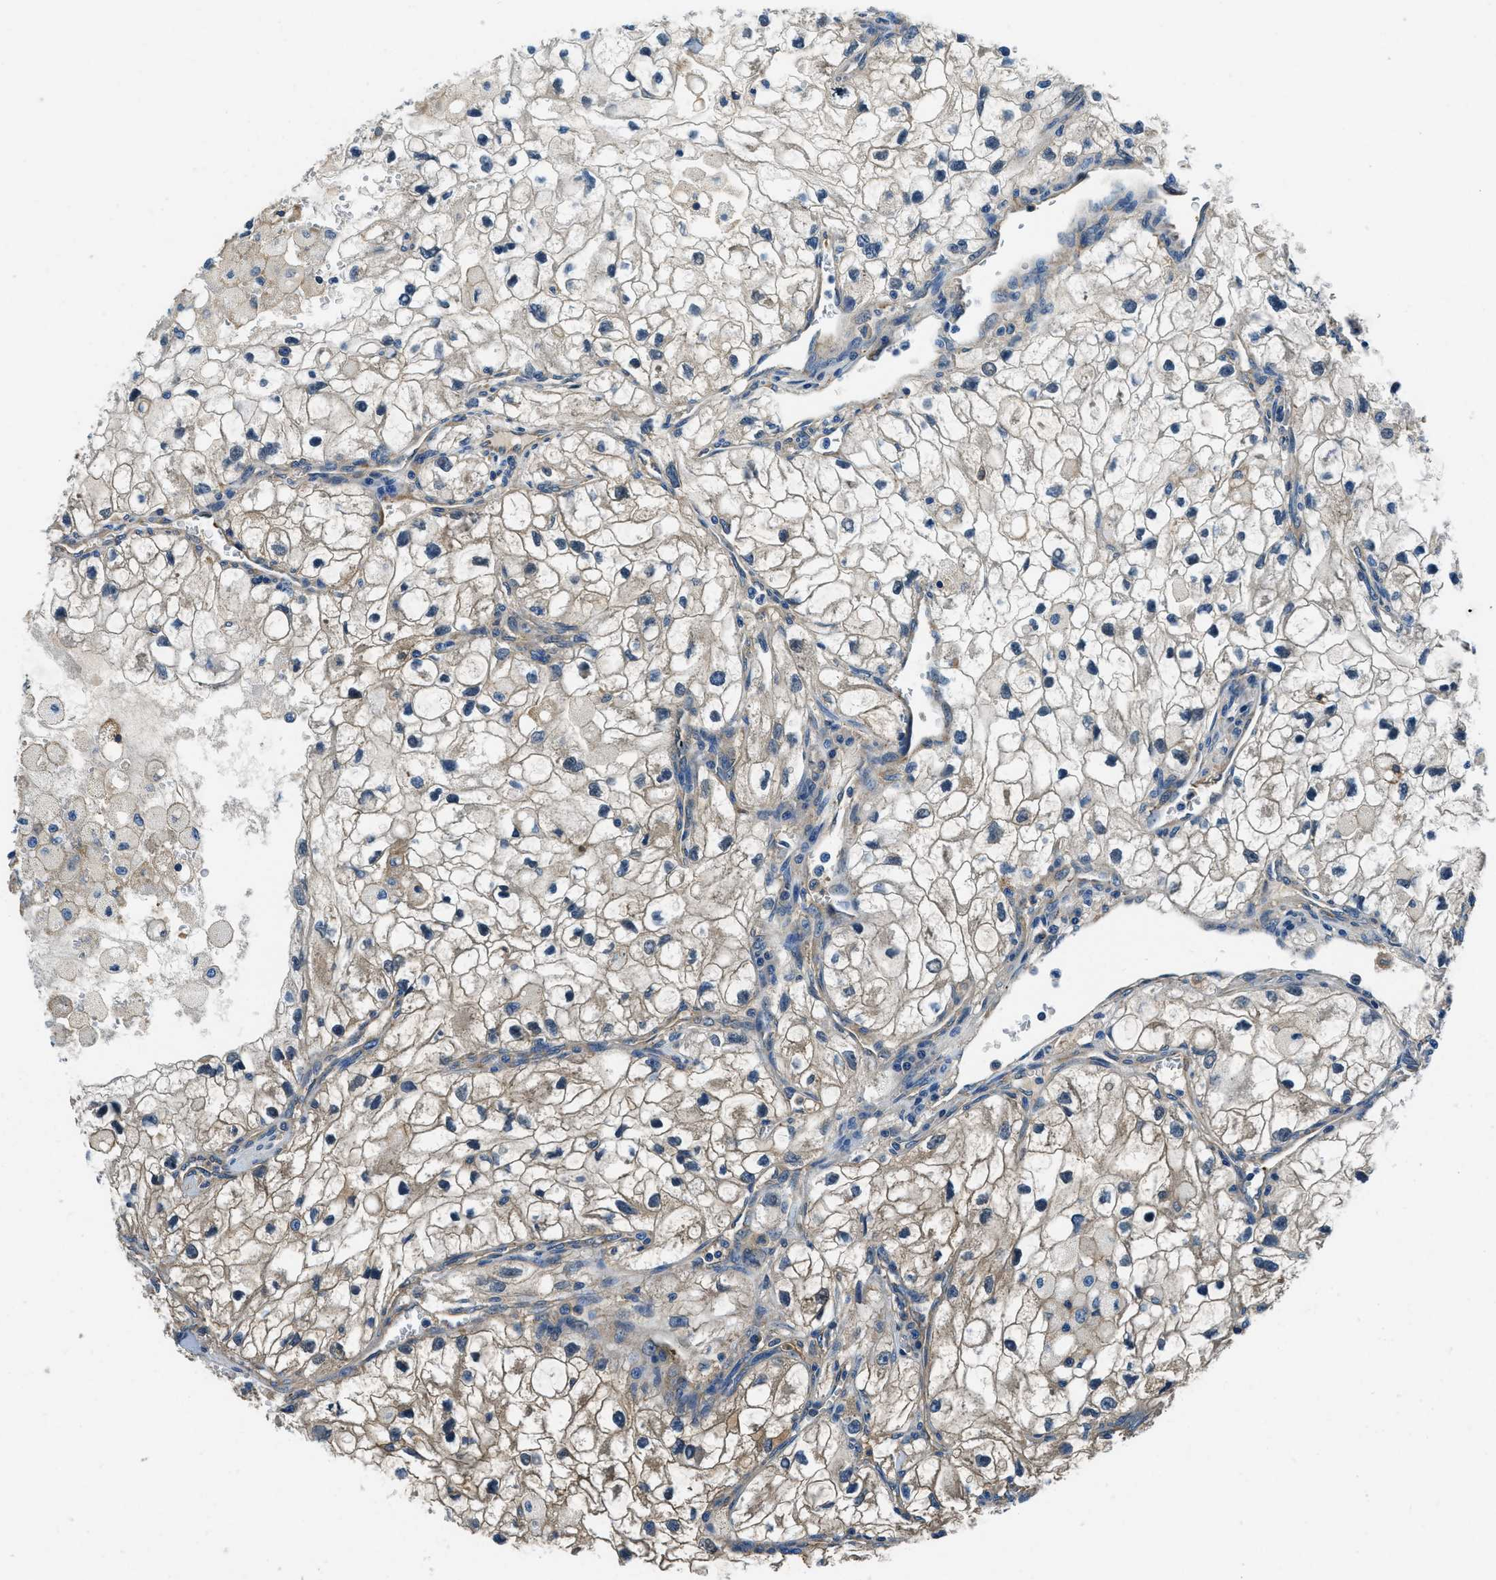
{"staining": {"intensity": "weak", "quantity": "<25%", "location": "cytoplasmic/membranous"}, "tissue": "renal cancer", "cell_type": "Tumor cells", "image_type": "cancer", "snomed": [{"axis": "morphology", "description": "Adenocarcinoma, NOS"}, {"axis": "topography", "description": "Kidney"}], "caption": "This micrograph is of renal cancer stained with IHC to label a protein in brown with the nuclei are counter-stained blue. There is no staining in tumor cells.", "gene": "TWF1", "patient": {"sex": "female", "age": 70}}